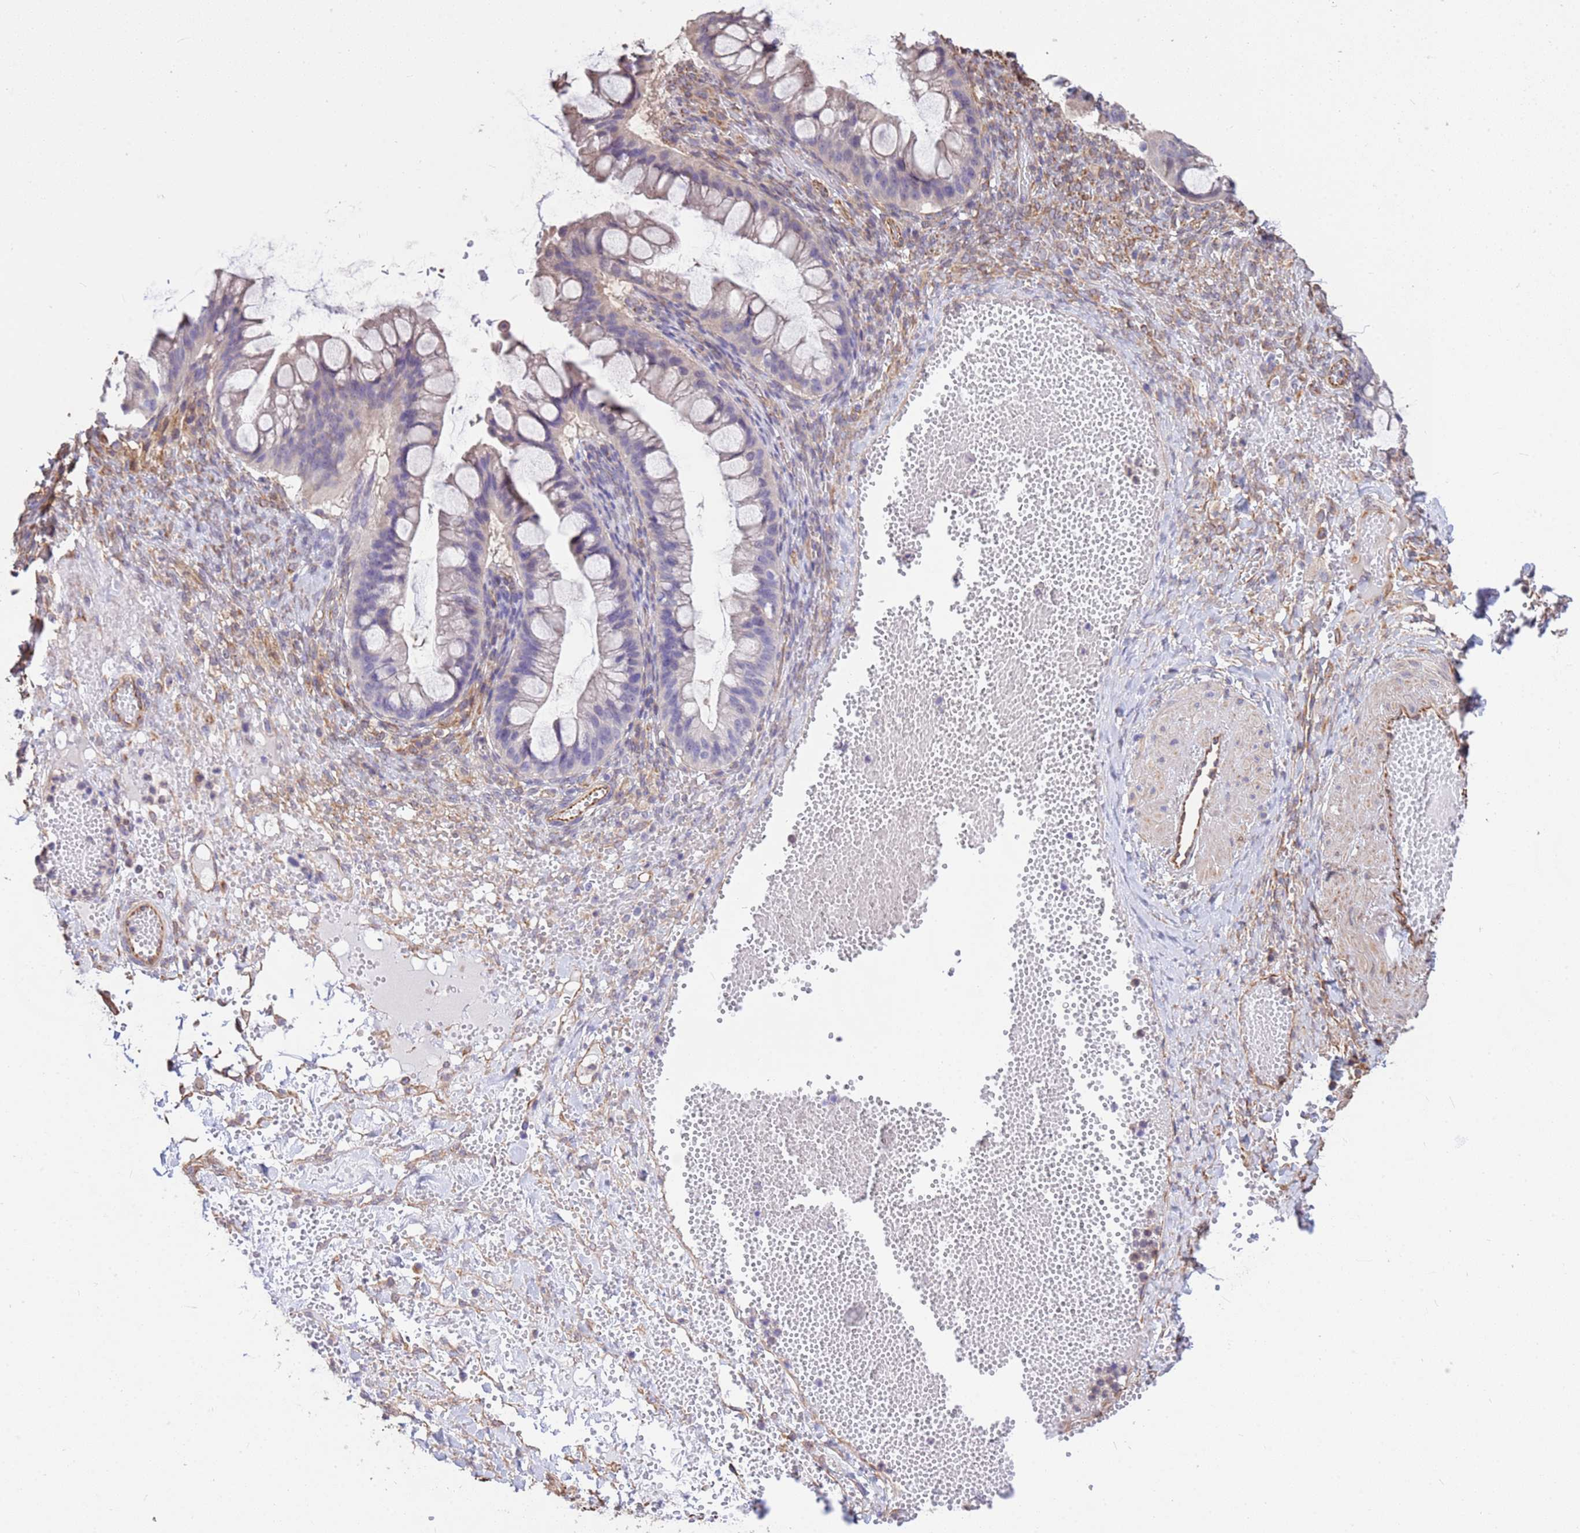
{"staining": {"intensity": "negative", "quantity": "none", "location": "none"}, "tissue": "ovarian cancer", "cell_type": "Tumor cells", "image_type": "cancer", "snomed": [{"axis": "morphology", "description": "Cystadenocarcinoma, mucinous, NOS"}, {"axis": "topography", "description": "Ovary"}], "caption": "Protein analysis of ovarian cancer (mucinous cystadenocarcinoma) exhibits no significant staining in tumor cells. Brightfield microscopy of IHC stained with DAB (3,3'-diaminobenzidine) (brown) and hematoxylin (blue), captured at high magnification.", "gene": "TCEAL3", "patient": {"sex": "female", "age": 73}}